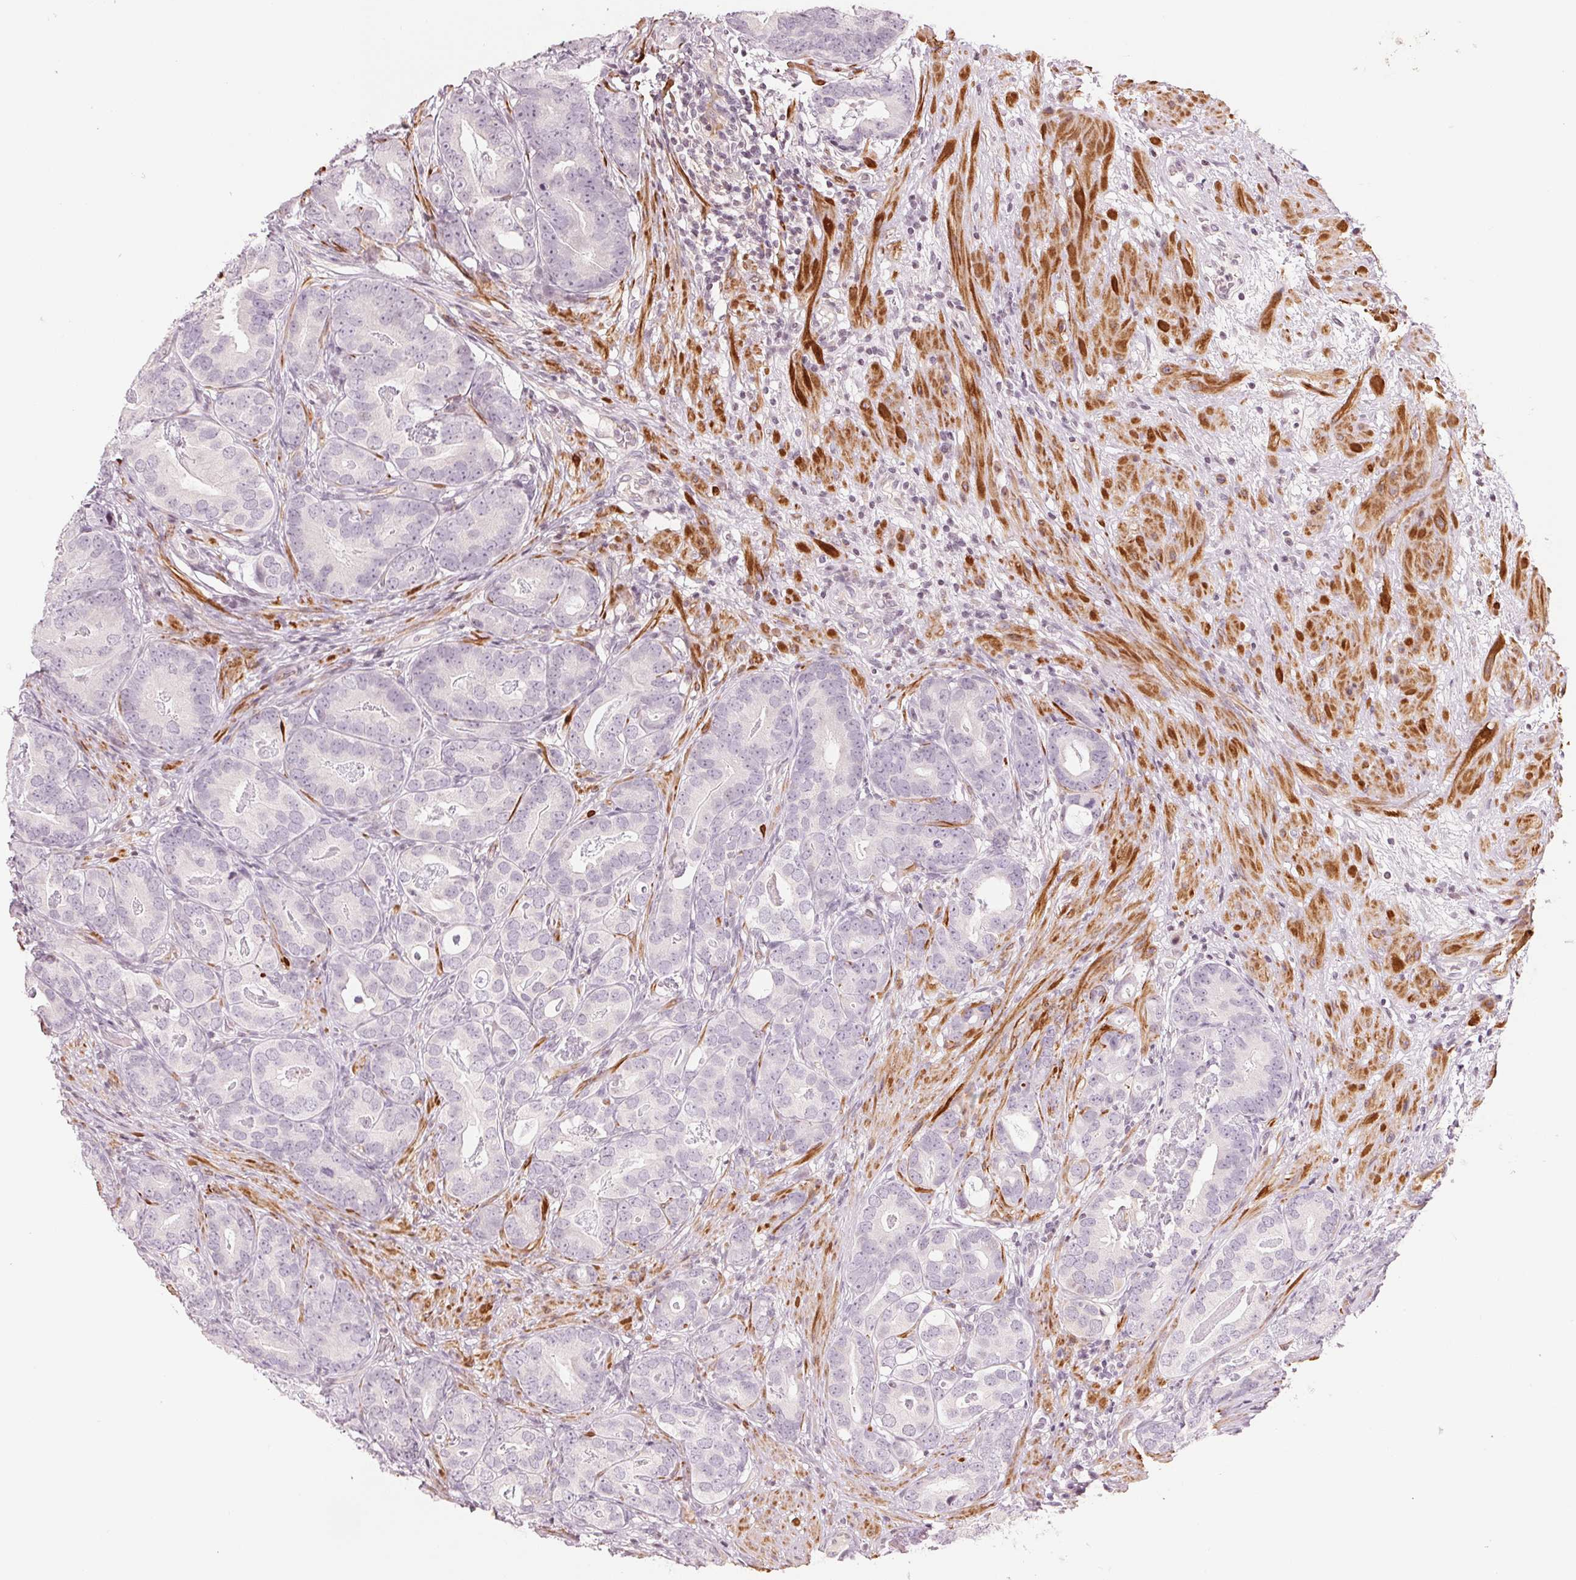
{"staining": {"intensity": "negative", "quantity": "none", "location": "none"}, "tissue": "prostate cancer", "cell_type": "Tumor cells", "image_type": "cancer", "snomed": [{"axis": "morphology", "description": "Adenocarcinoma, Low grade"}, {"axis": "topography", "description": "Prostate and seminal vesicle, NOS"}], "caption": "Micrograph shows no significant protein positivity in tumor cells of prostate cancer (adenocarcinoma (low-grade)).", "gene": "SLC17A4", "patient": {"sex": "male", "age": 71}}